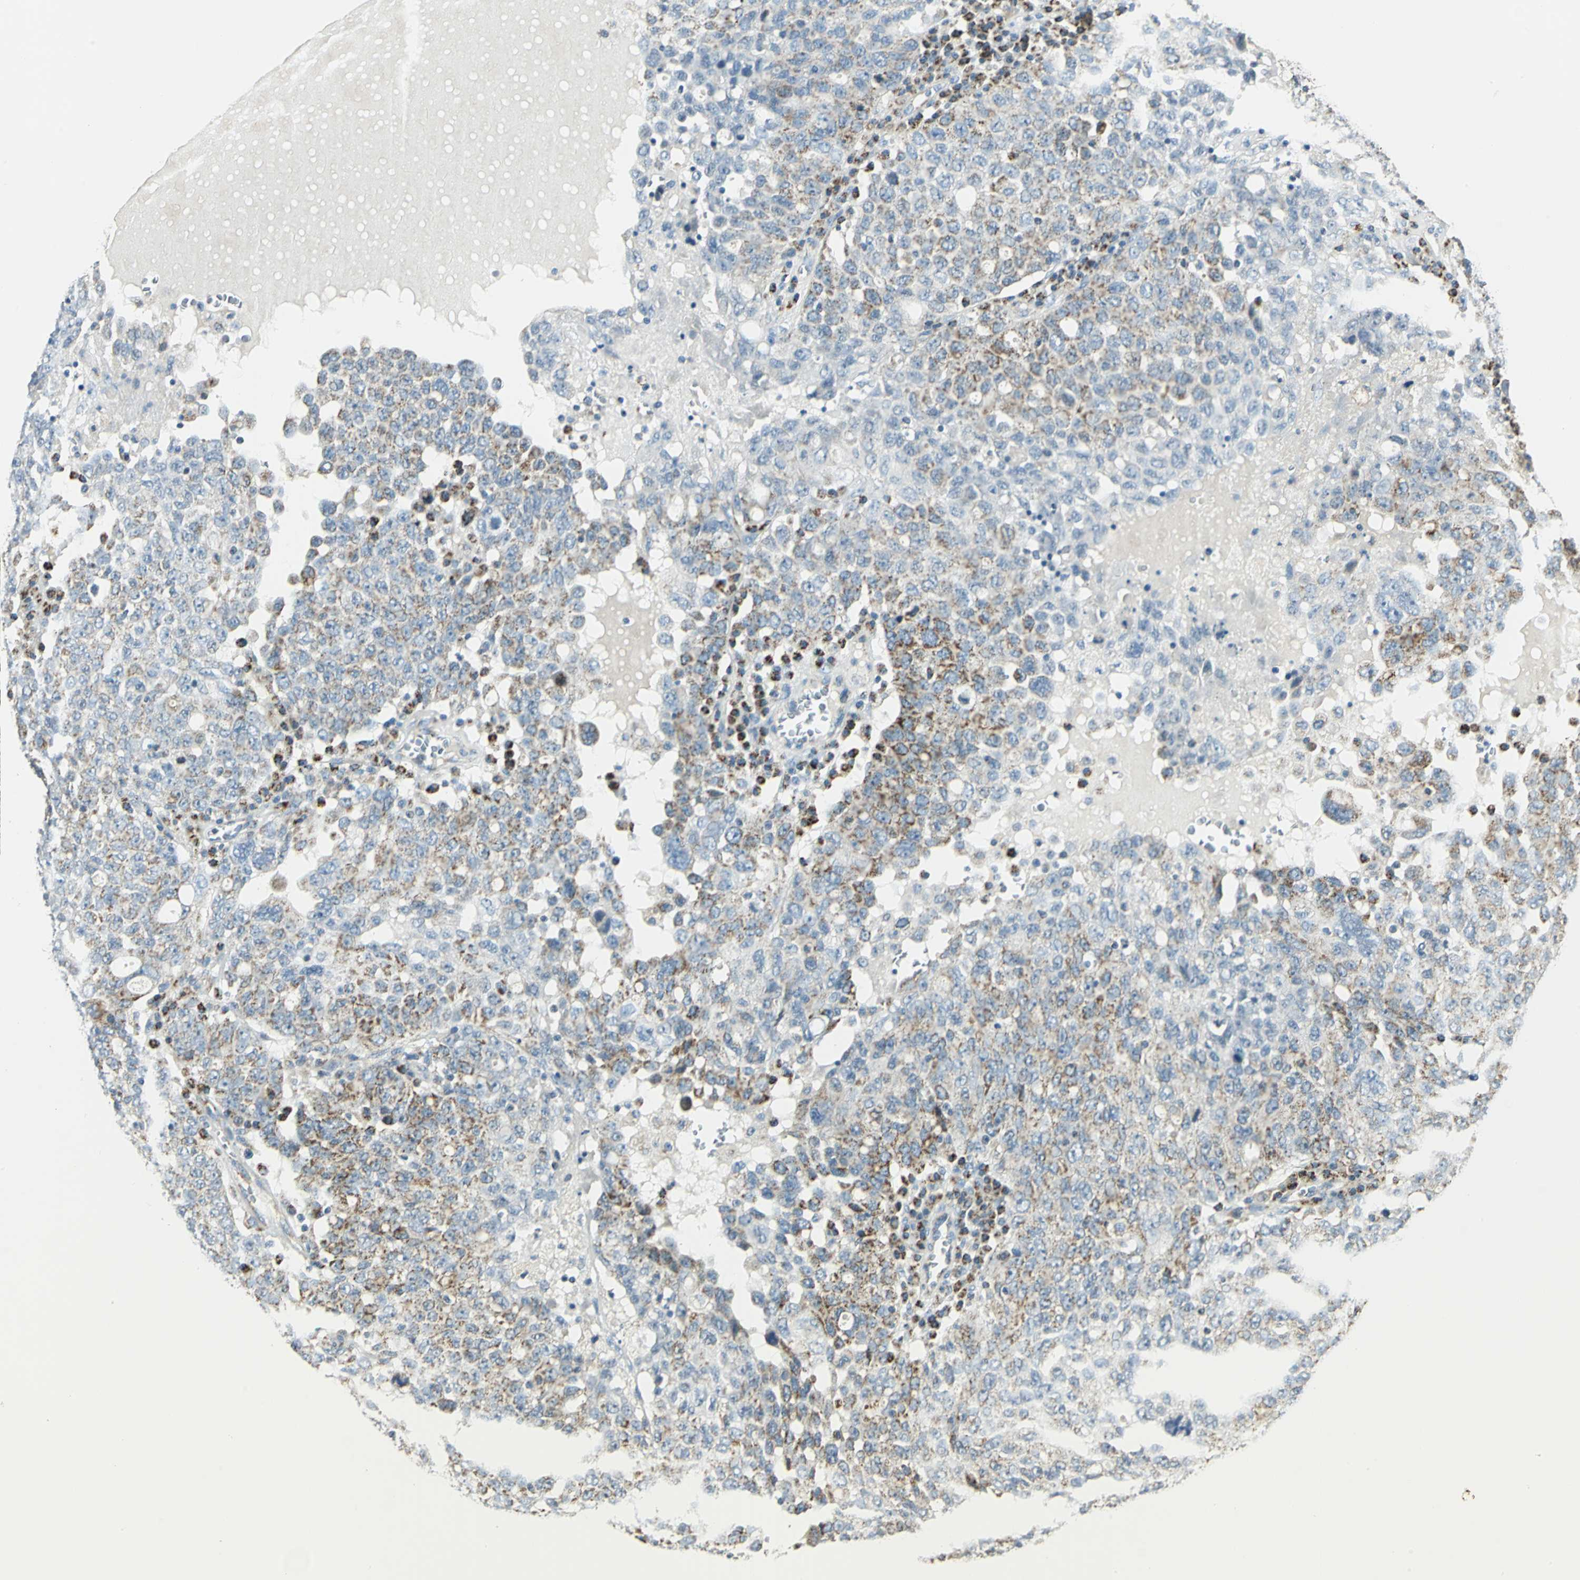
{"staining": {"intensity": "moderate", "quantity": "25%-75%", "location": "cytoplasmic/membranous"}, "tissue": "ovarian cancer", "cell_type": "Tumor cells", "image_type": "cancer", "snomed": [{"axis": "morphology", "description": "Carcinoma, endometroid"}, {"axis": "topography", "description": "Ovary"}], "caption": "The photomicrograph reveals a brown stain indicating the presence of a protein in the cytoplasmic/membranous of tumor cells in endometroid carcinoma (ovarian). Nuclei are stained in blue.", "gene": "ACADM", "patient": {"sex": "female", "age": 62}}